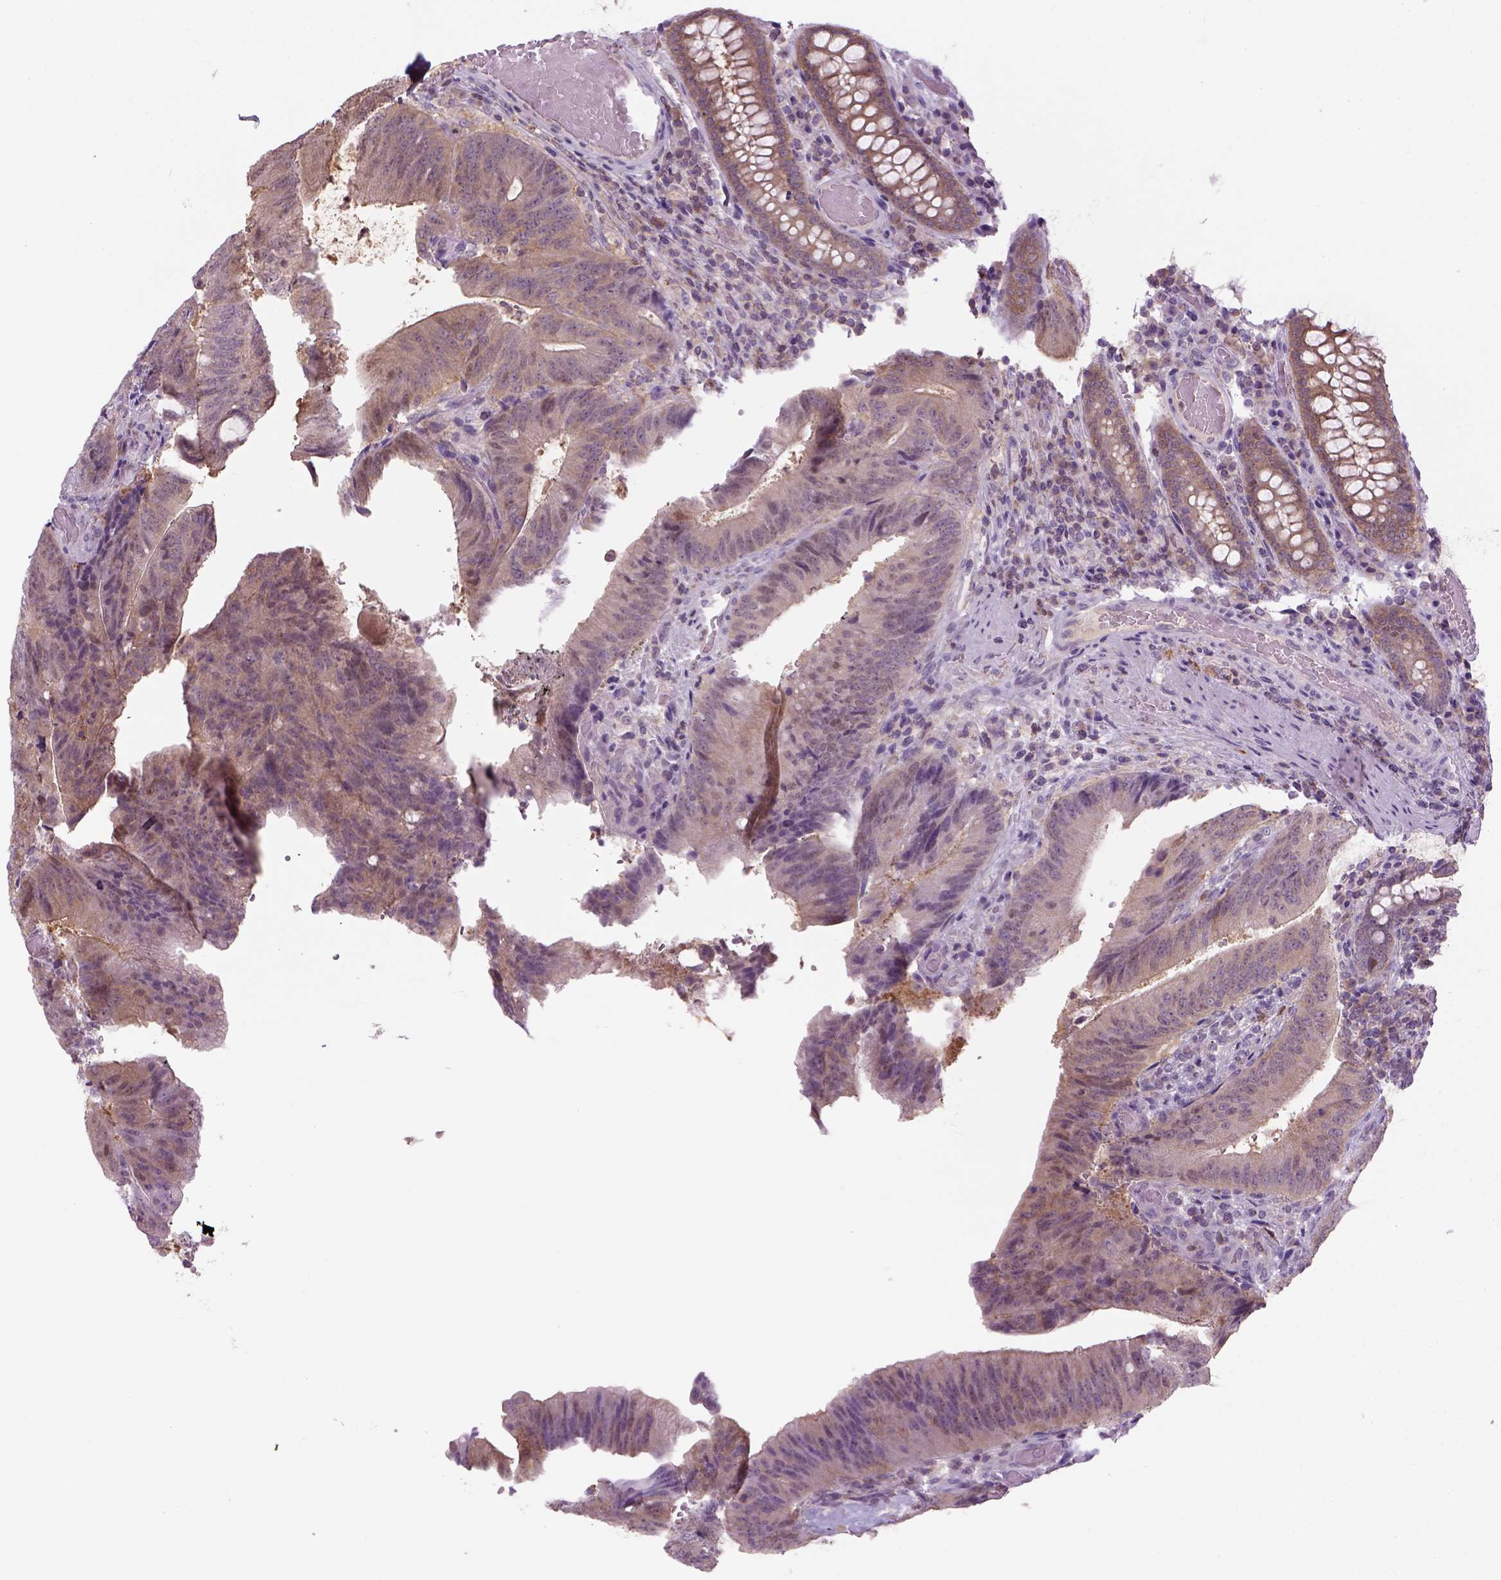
{"staining": {"intensity": "weak", "quantity": "25%-75%", "location": "cytoplasmic/membranous"}, "tissue": "colorectal cancer", "cell_type": "Tumor cells", "image_type": "cancer", "snomed": [{"axis": "morphology", "description": "Adenocarcinoma, NOS"}, {"axis": "topography", "description": "Colon"}], "caption": "A brown stain shows weak cytoplasmic/membranous staining of a protein in human colorectal adenocarcinoma tumor cells.", "gene": "GOT1", "patient": {"sex": "female", "age": 43}}